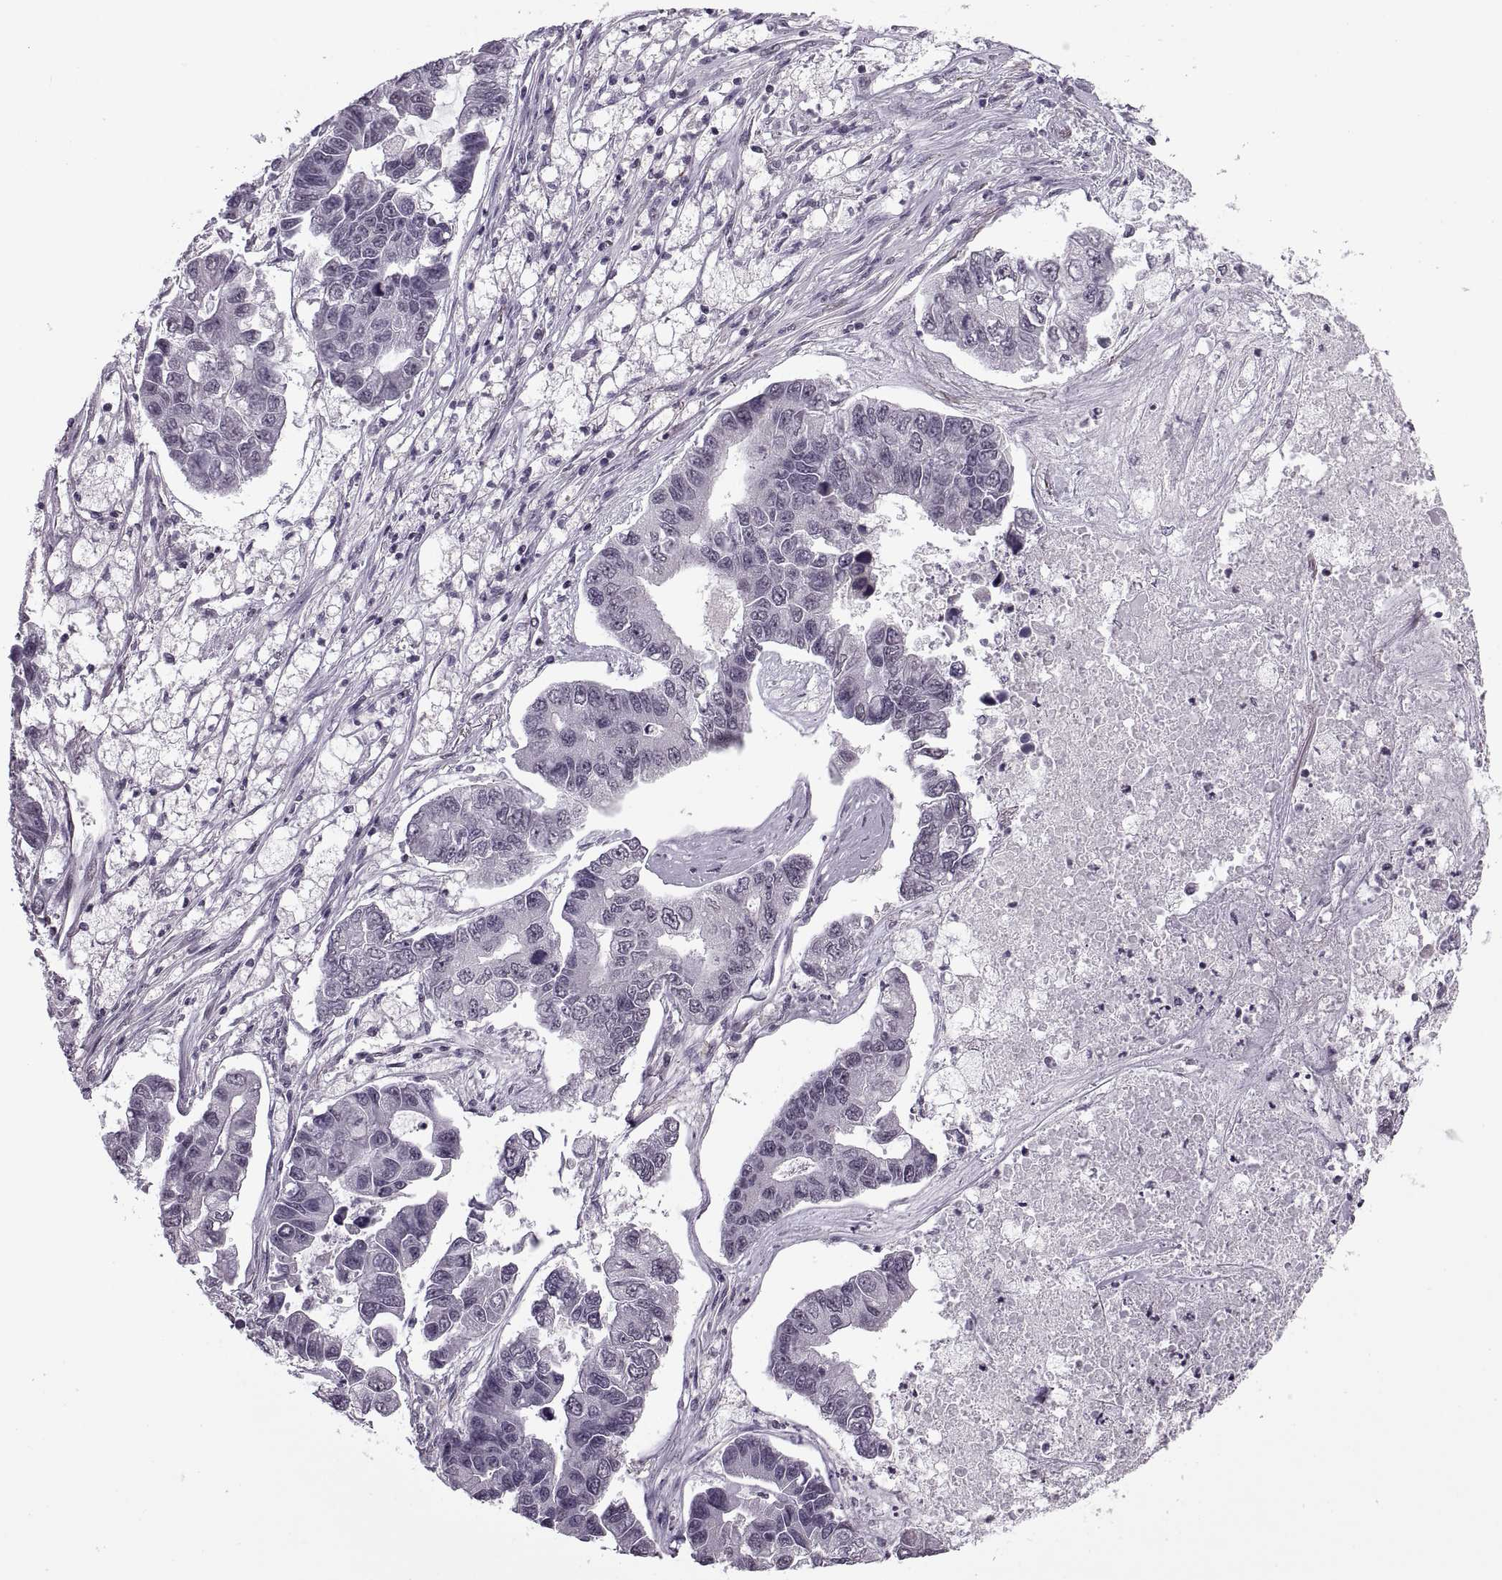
{"staining": {"intensity": "negative", "quantity": "none", "location": "none"}, "tissue": "lung cancer", "cell_type": "Tumor cells", "image_type": "cancer", "snomed": [{"axis": "morphology", "description": "Adenocarcinoma, NOS"}, {"axis": "topography", "description": "Bronchus"}, {"axis": "topography", "description": "Lung"}], "caption": "DAB immunohistochemical staining of human lung cancer (adenocarcinoma) reveals no significant expression in tumor cells. (DAB (3,3'-diaminobenzidine) immunohistochemistry, high magnification).", "gene": "OTP", "patient": {"sex": "female", "age": 51}}